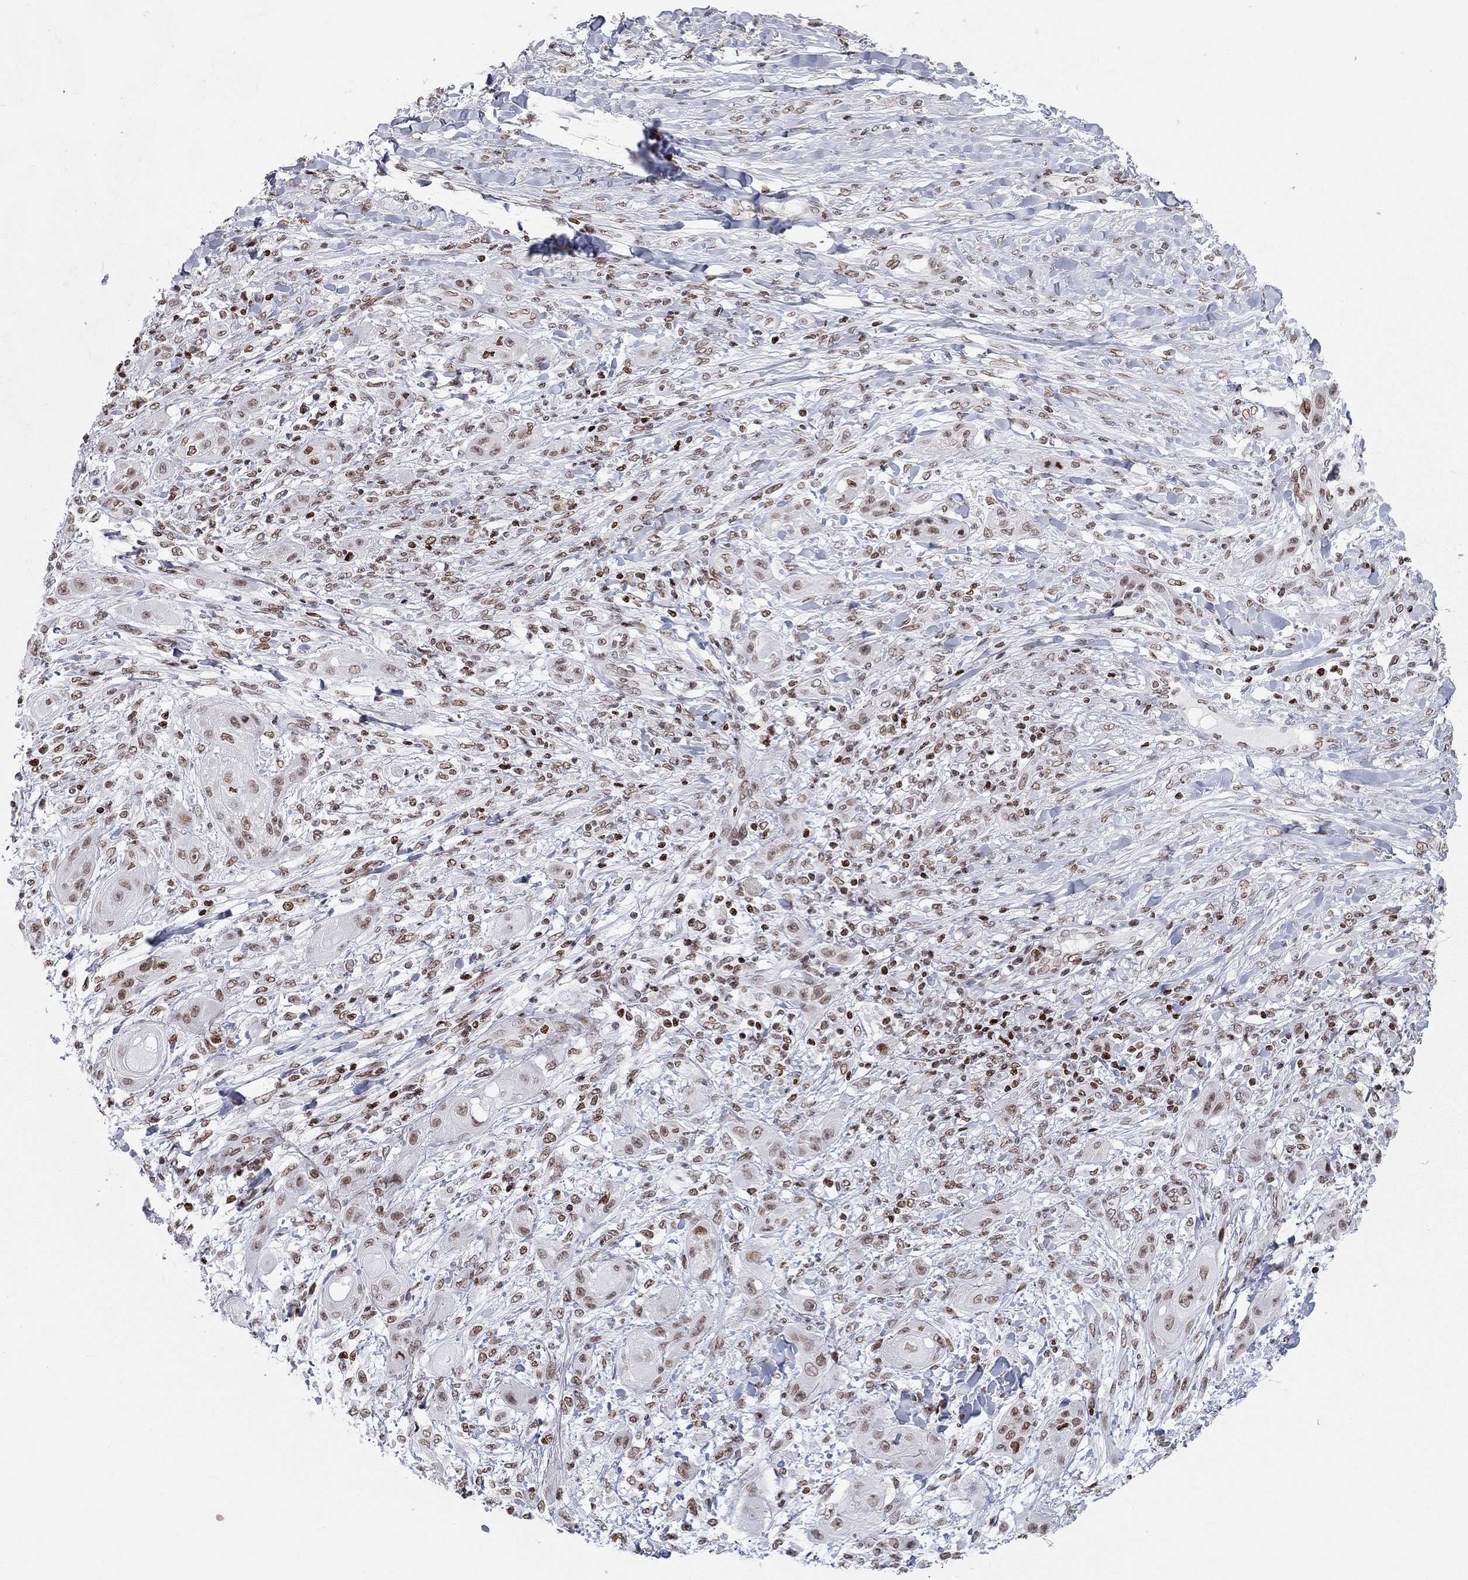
{"staining": {"intensity": "moderate", "quantity": "<25%", "location": "nuclear"}, "tissue": "skin cancer", "cell_type": "Tumor cells", "image_type": "cancer", "snomed": [{"axis": "morphology", "description": "Squamous cell carcinoma, NOS"}, {"axis": "topography", "description": "Skin"}], "caption": "About <25% of tumor cells in skin cancer exhibit moderate nuclear protein staining as visualized by brown immunohistochemical staining.", "gene": "H2AX", "patient": {"sex": "male", "age": 62}}